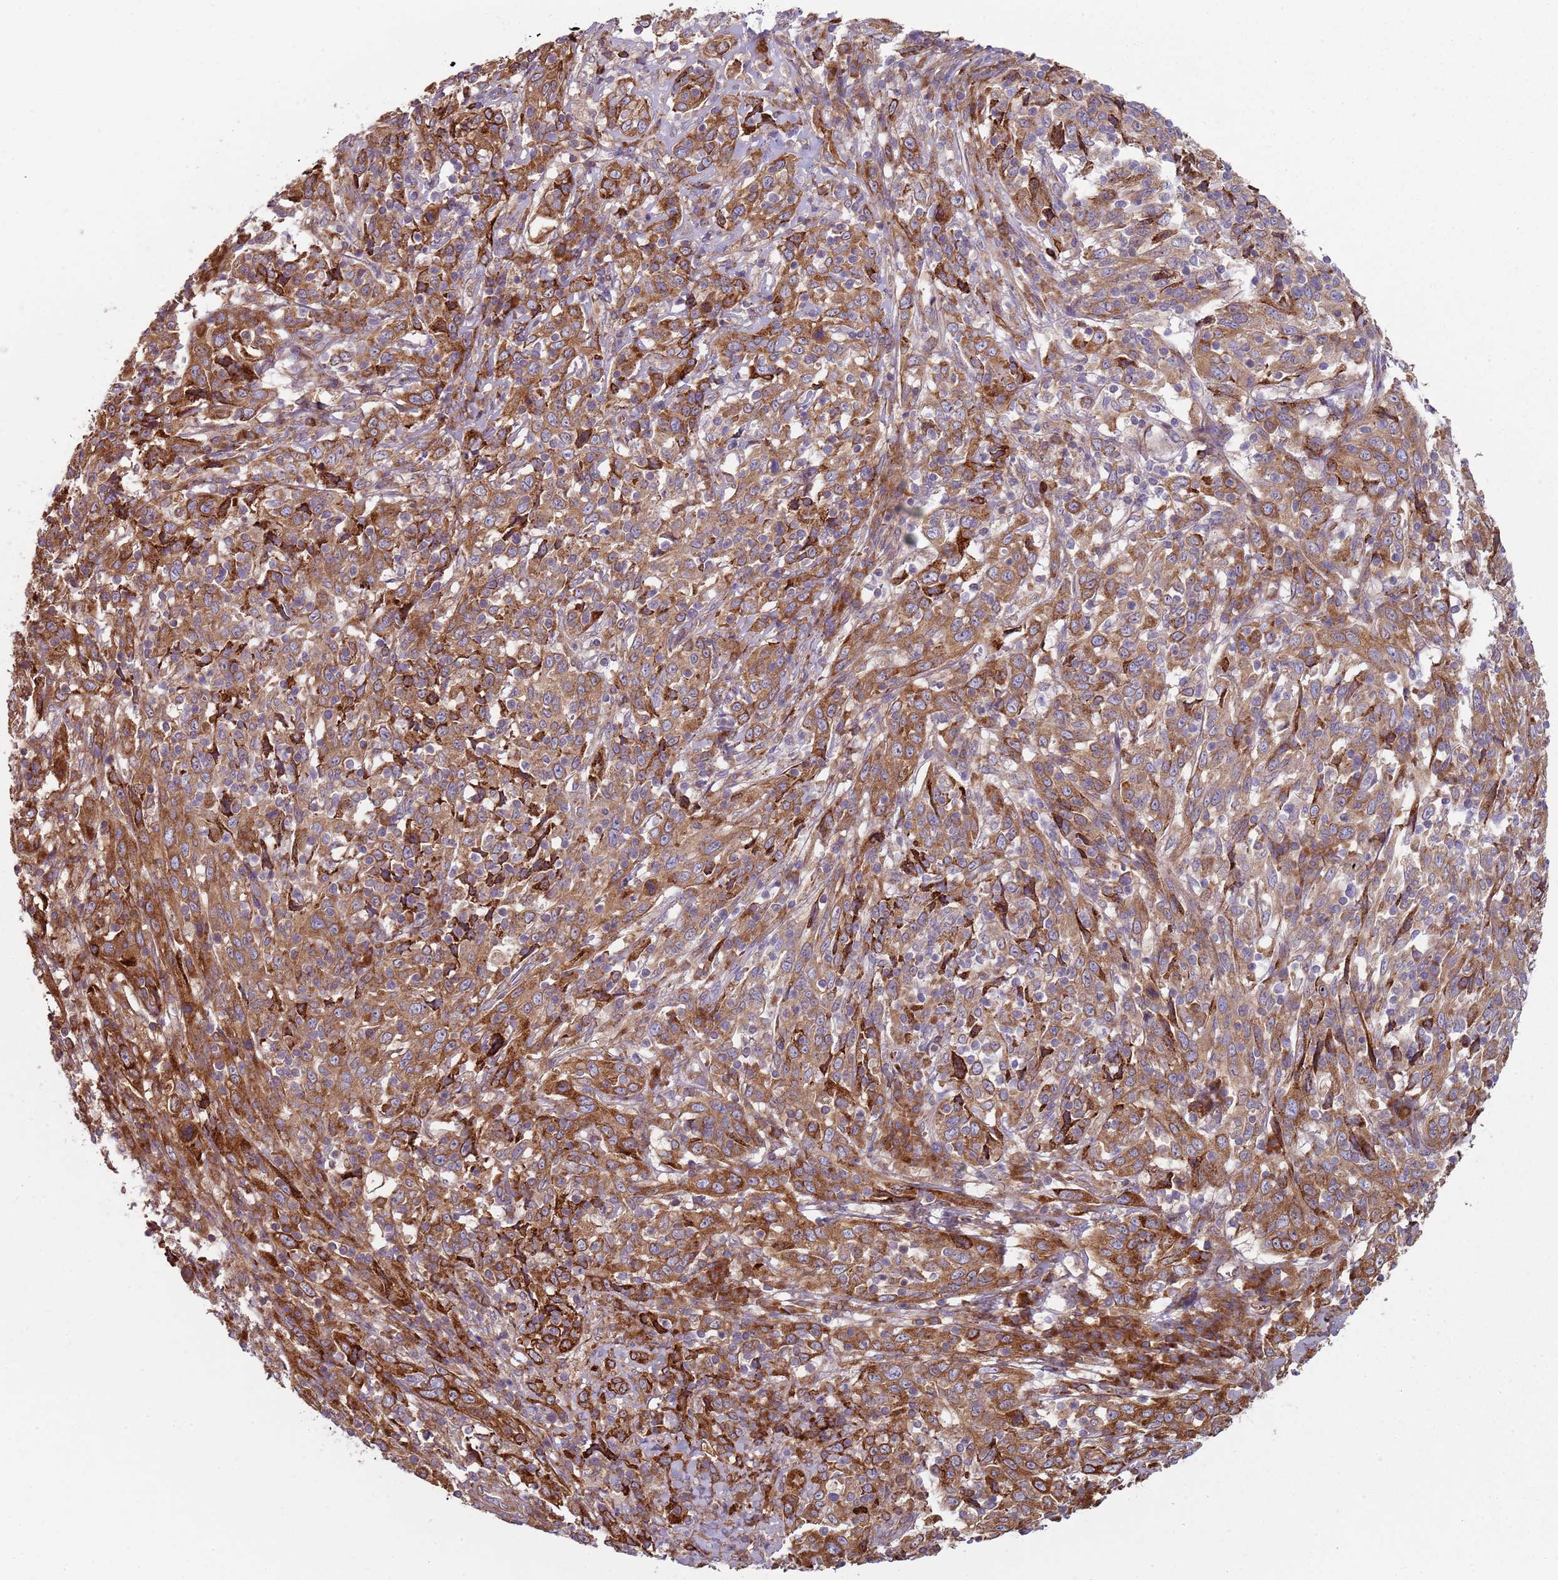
{"staining": {"intensity": "moderate", "quantity": ">75%", "location": "cytoplasmic/membranous"}, "tissue": "cervical cancer", "cell_type": "Tumor cells", "image_type": "cancer", "snomed": [{"axis": "morphology", "description": "Squamous cell carcinoma, NOS"}, {"axis": "topography", "description": "Cervix"}], "caption": "Protein staining demonstrates moderate cytoplasmic/membranous positivity in approximately >75% of tumor cells in cervical squamous cell carcinoma. The staining was performed using DAB, with brown indicating positive protein expression. Nuclei are stained blue with hematoxylin.", "gene": "SPATA2", "patient": {"sex": "female", "age": 46}}